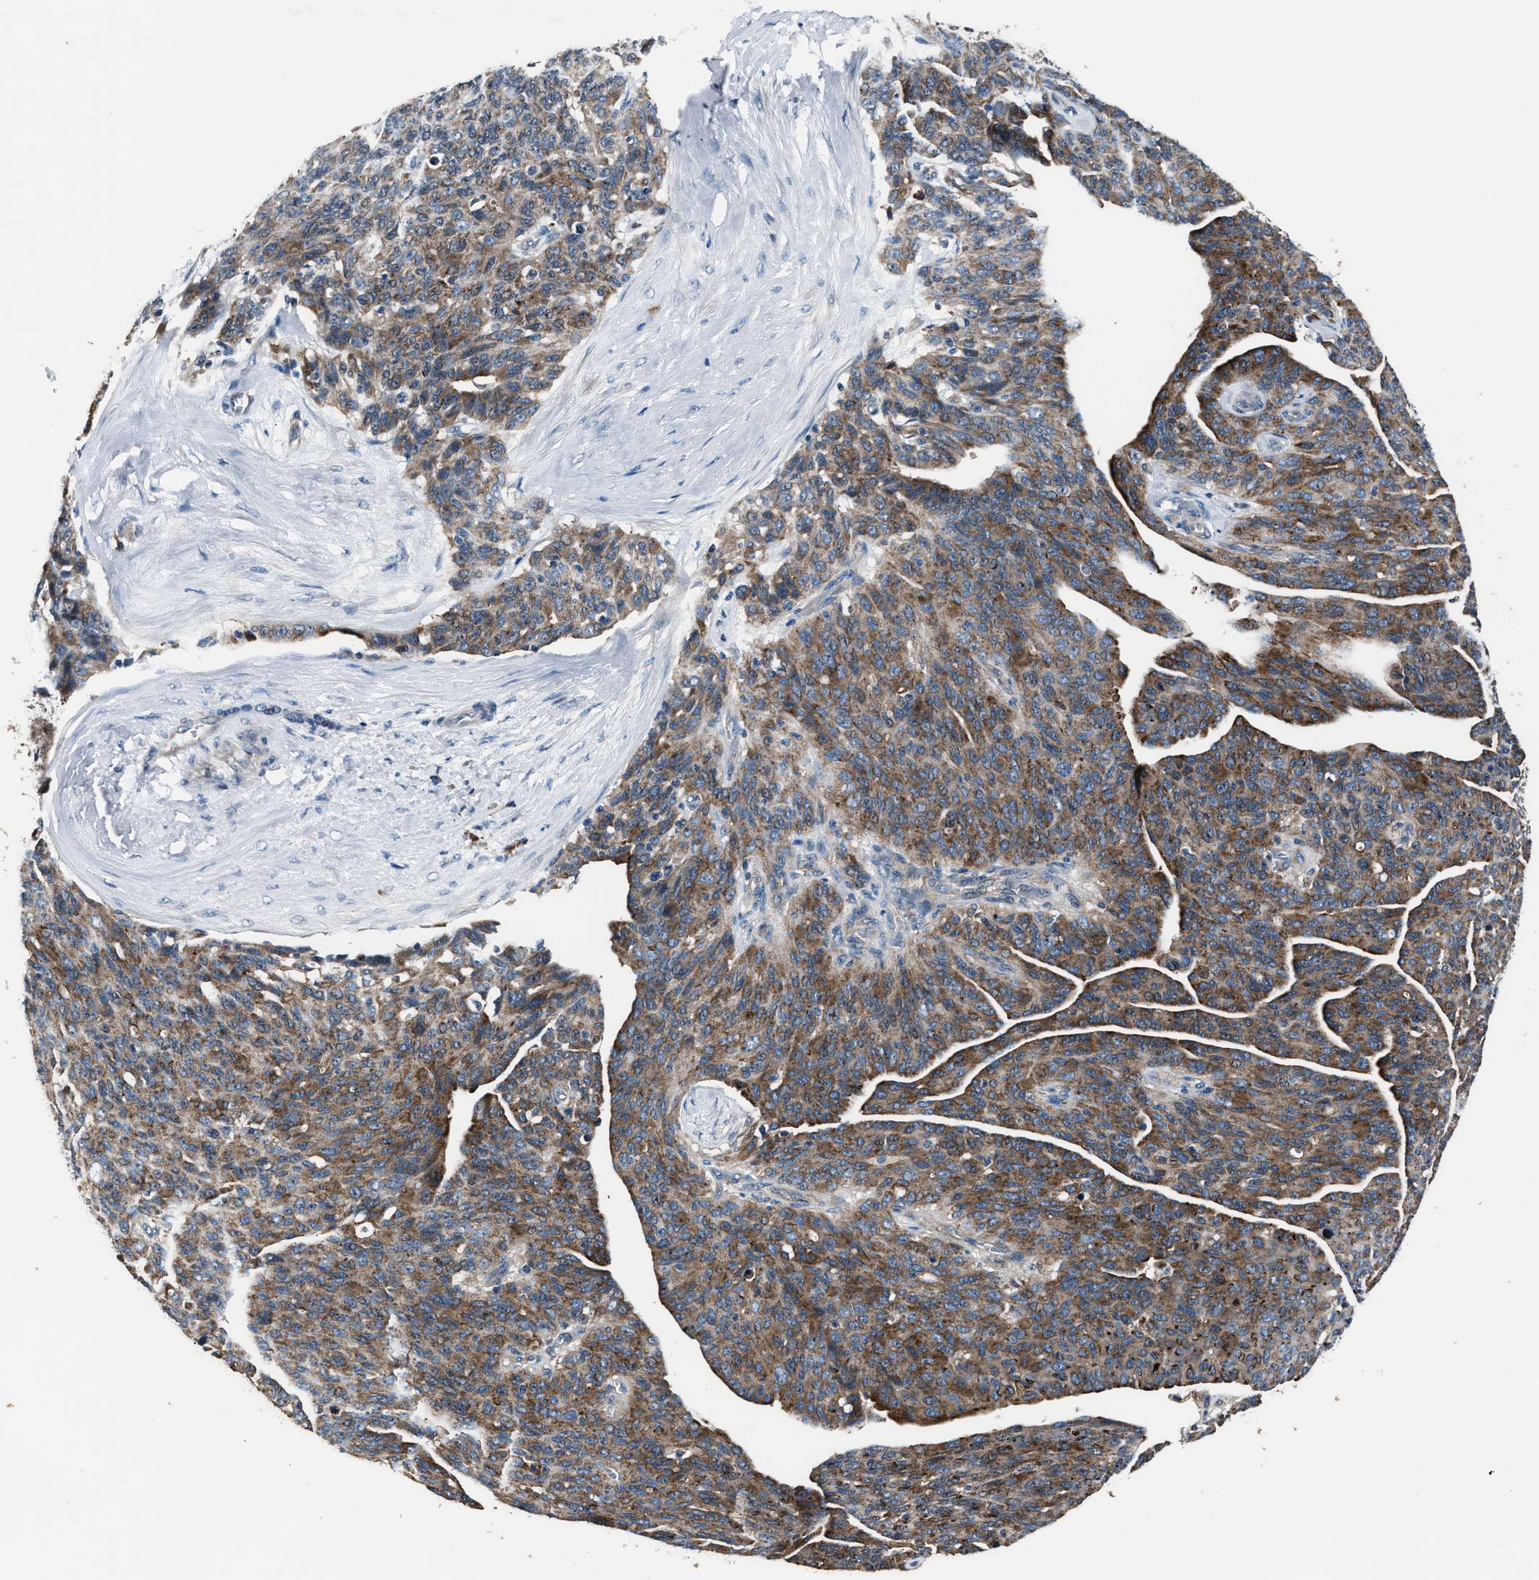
{"staining": {"intensity": "moderate", "quantity": ">75%", "location": "cytoplasmic/membranous"}, "tissue": "ovarian cancer", "cell_type": "Tumor cells", "image_type": "cancer", "snomed": [{"axis": "morphology", "description": "Carcinoma, endometroid"}, {"axis": "topography", "description": "Ovary"}], "caption": "Immunohistochemical staining of ovarian endometroid carcinoma demonstrates medium levels of moderate cytoplasmic/membranous protein positivity in approximately >75% of tumor cells.", "gene": "IMPDH2", "patient": {"sex": "female", "age": 60}}